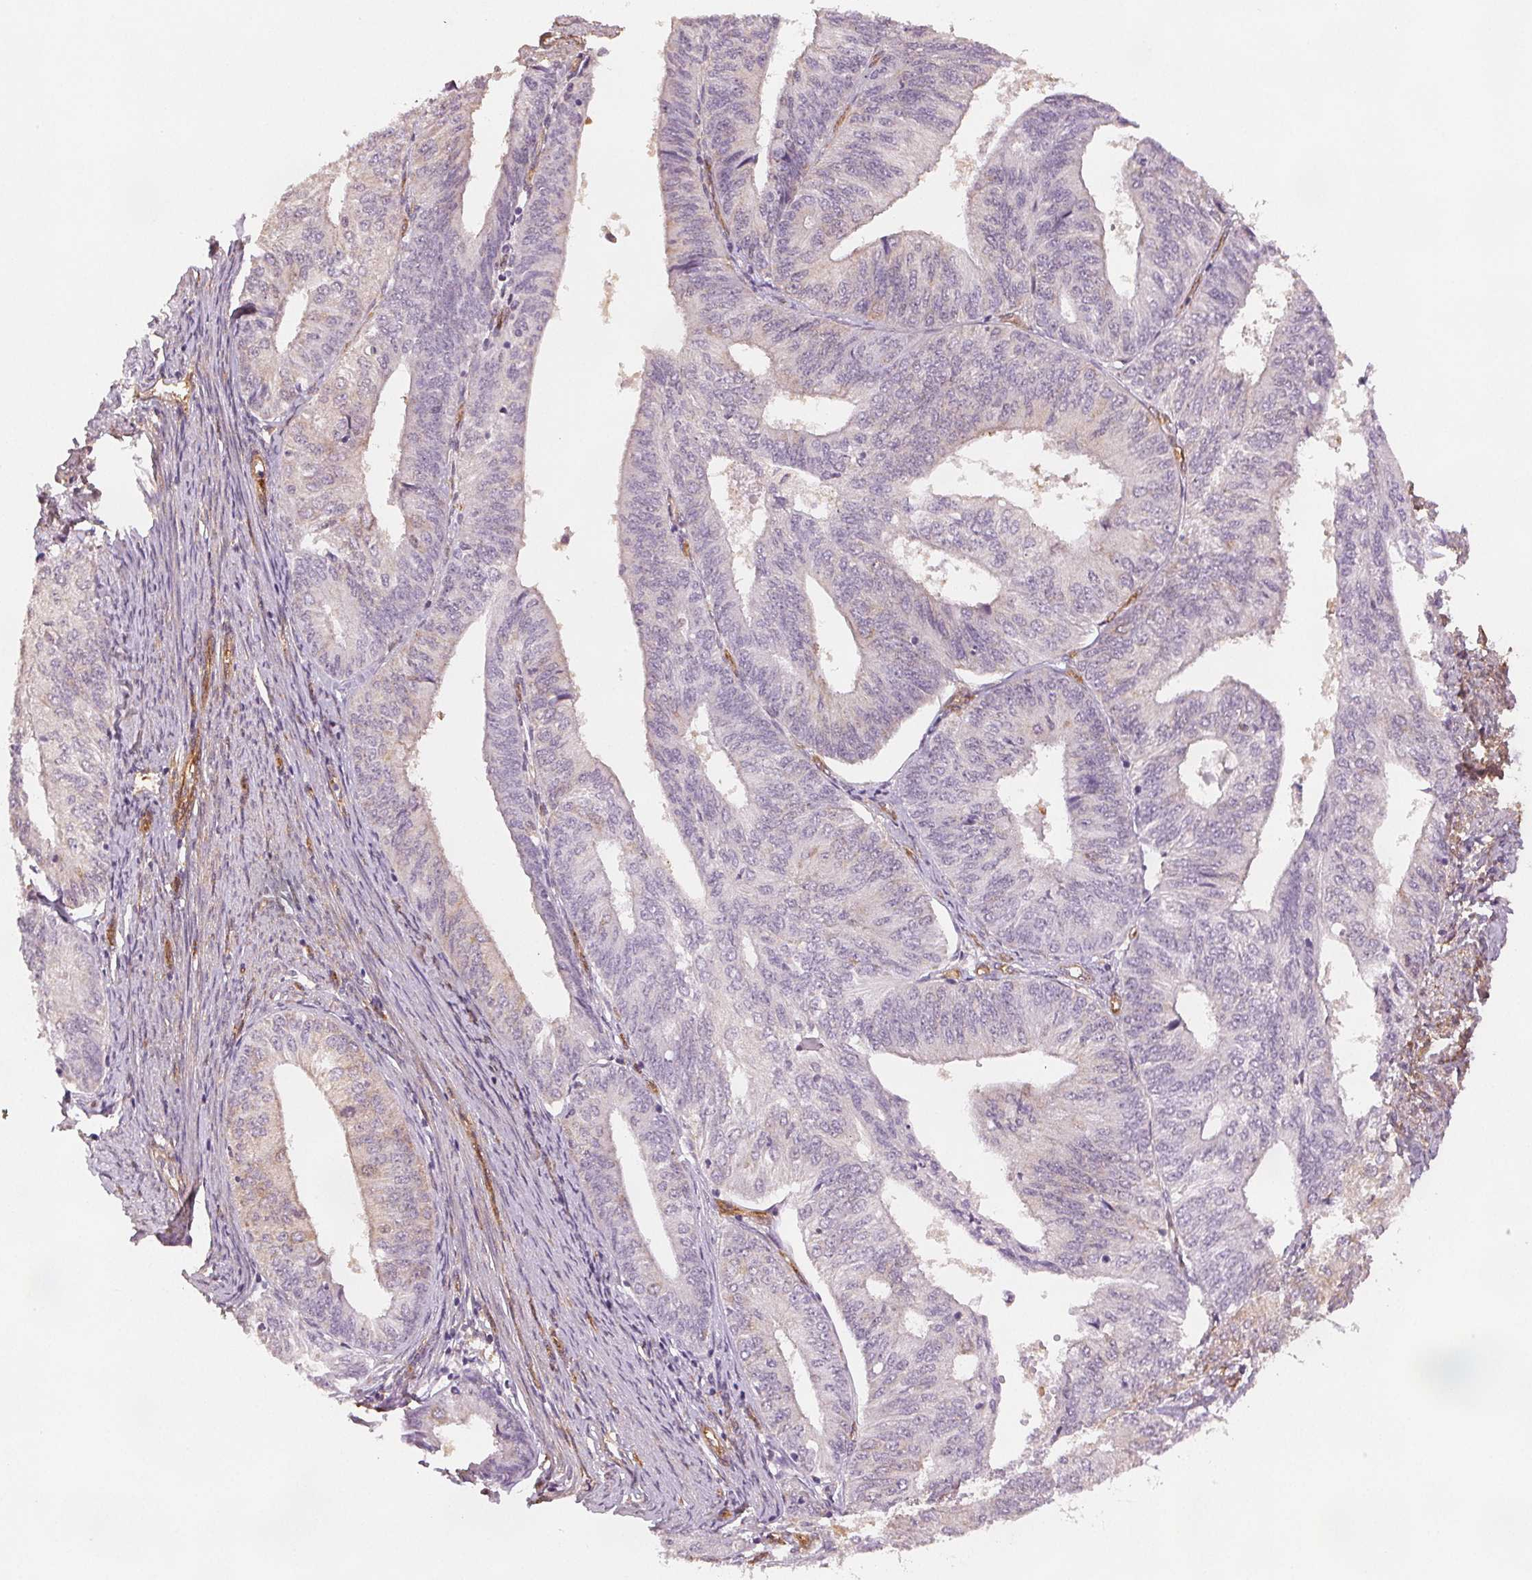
{"staining": {"intensity": "negative", "quantity": "none", "location": "none"}, "tissue": "endometrial cancer", "cell_type": "Tumor cells", "image_type": "cancer", "snomed": [{"axis": "morphology", "description": "Adenocarcinoma, NOS"}, {"axis": "topography", "description": "Endometrium"}], "caption": "Photomicrograph shows no significant protein expression in tumor cells of endometrial cancer.", "gene": "DIAPH2", "patient": {"sex": "female", "age": 58}}